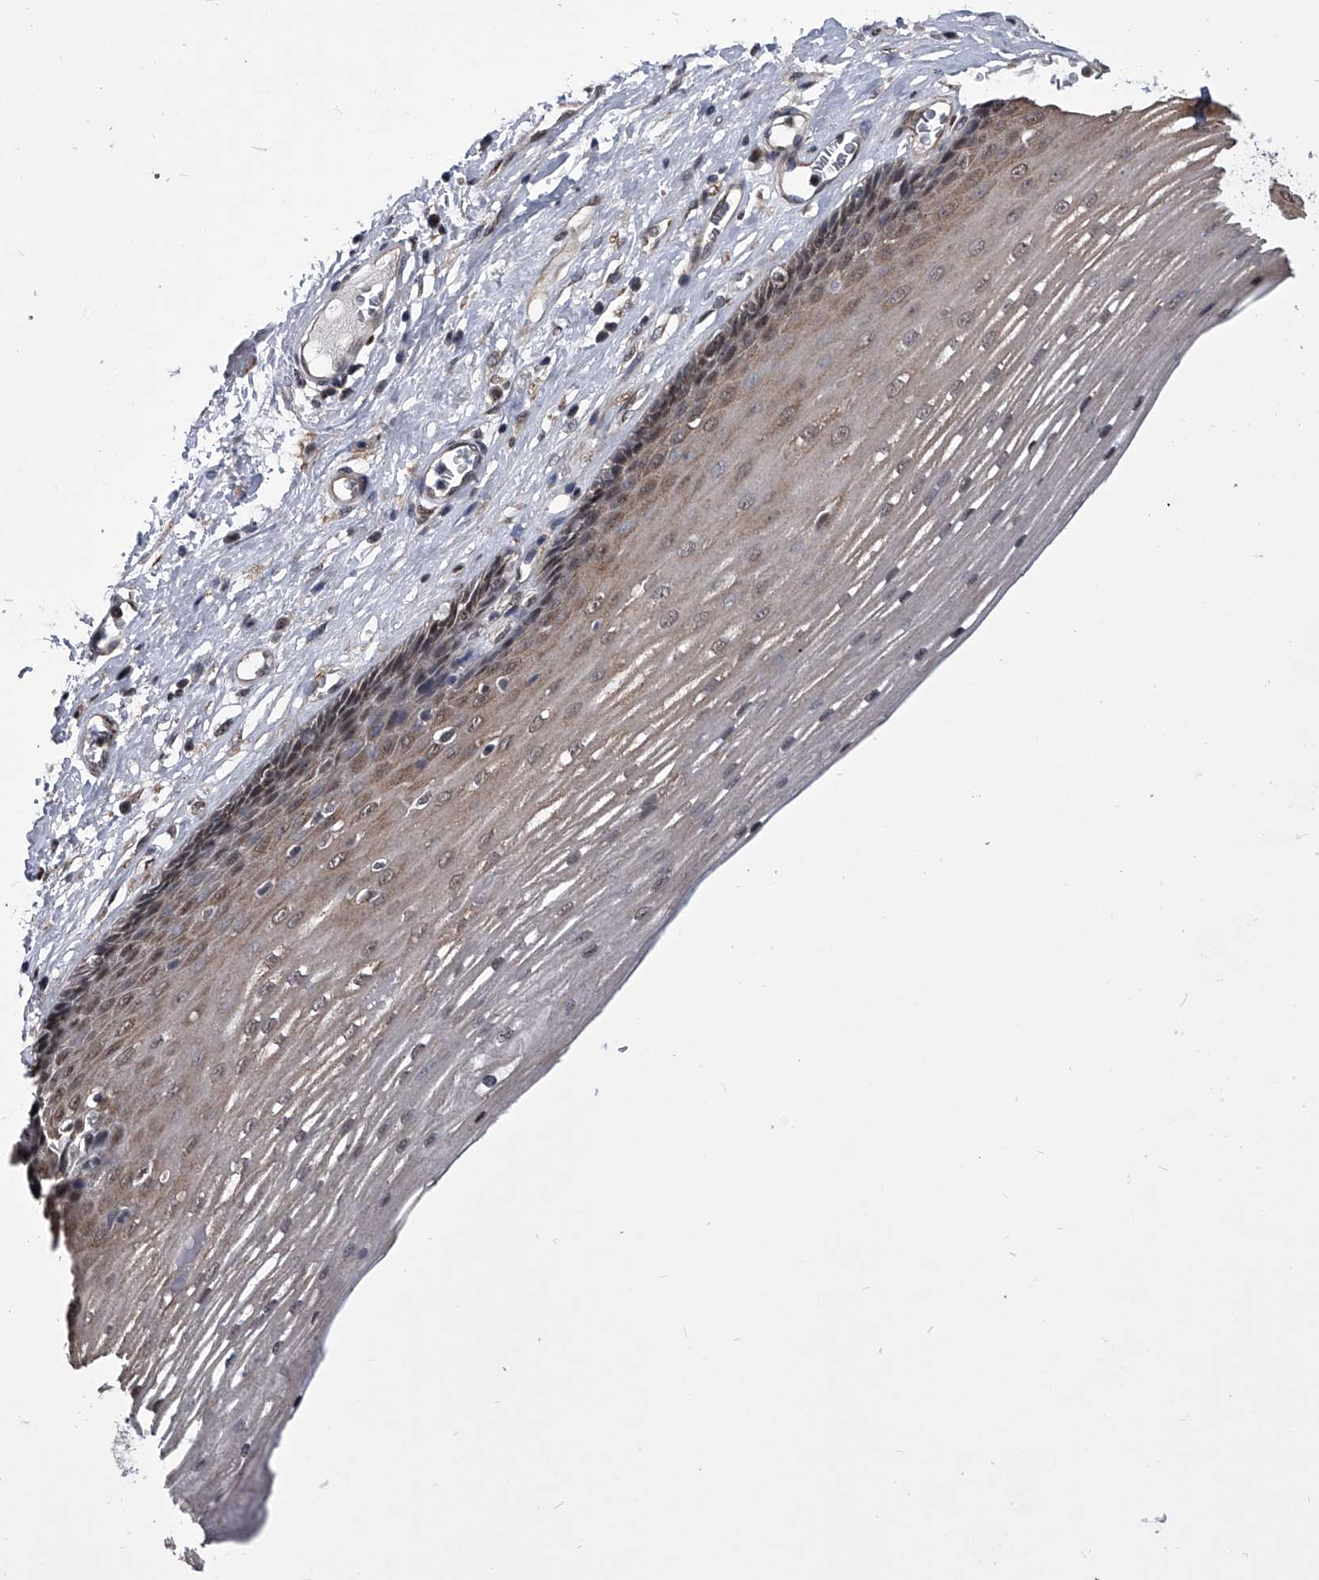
{"staining": {"intensity": "weak", "quantity": "25%-75%", "location": "cytoplasmic/membranous,nuclear"}, "tissue": "esophagus", "cell_type": "Squamous epithelial cells", "image_type": "normal", "snomed": [{"axis": "morphology", "description": "Normal tissue, NOS"}, {"axis": "topography", "description": "Esophagus"}], "caption": "Brown immunohistochemical staining in unremarkable human esophagus reveals weak cytoplasmic/membranous,nuclear staining in about 25%-75% of squamous epithelial cells.", "gene": "ZNF76", "patient": {"sex": "male", "age": 62}}